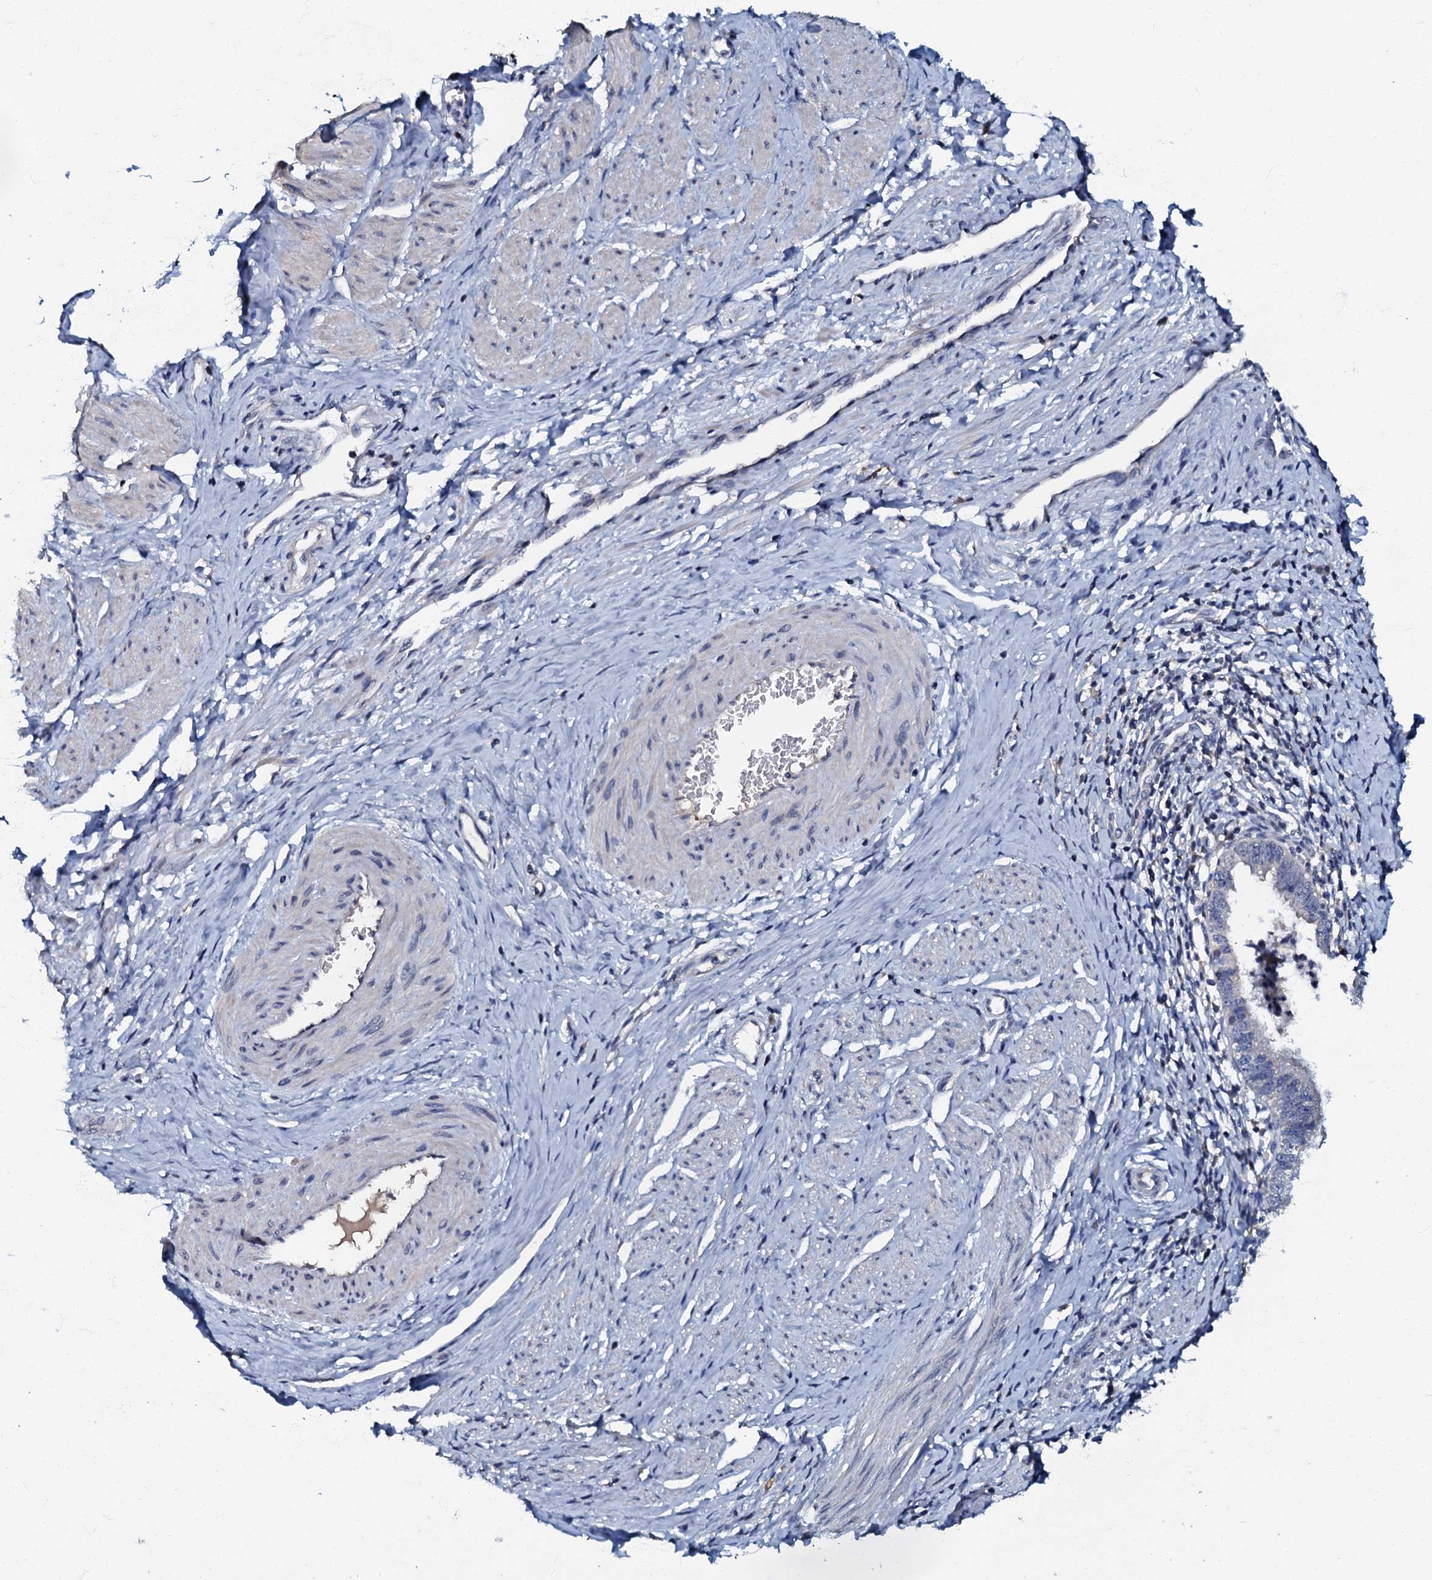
{"staining": {"intensity": "negative", "quantity": "none", "location": "none"}, "tissue": "cervical cancer", "cell_type": "Tumor cells", "image_type": "cancer", "snomed": [{"axis": "morphology", "description": "Adenocarcinoma, NOS"}, {"axis": "topography", "description": "Cervix"}], "caption": "Protein analysis of cervical cancer (adenocarcinoma) reveals no significant positivity in tumor cells.", "gene": "OLAH", "patient": {"sex": "female", "age": 36}}